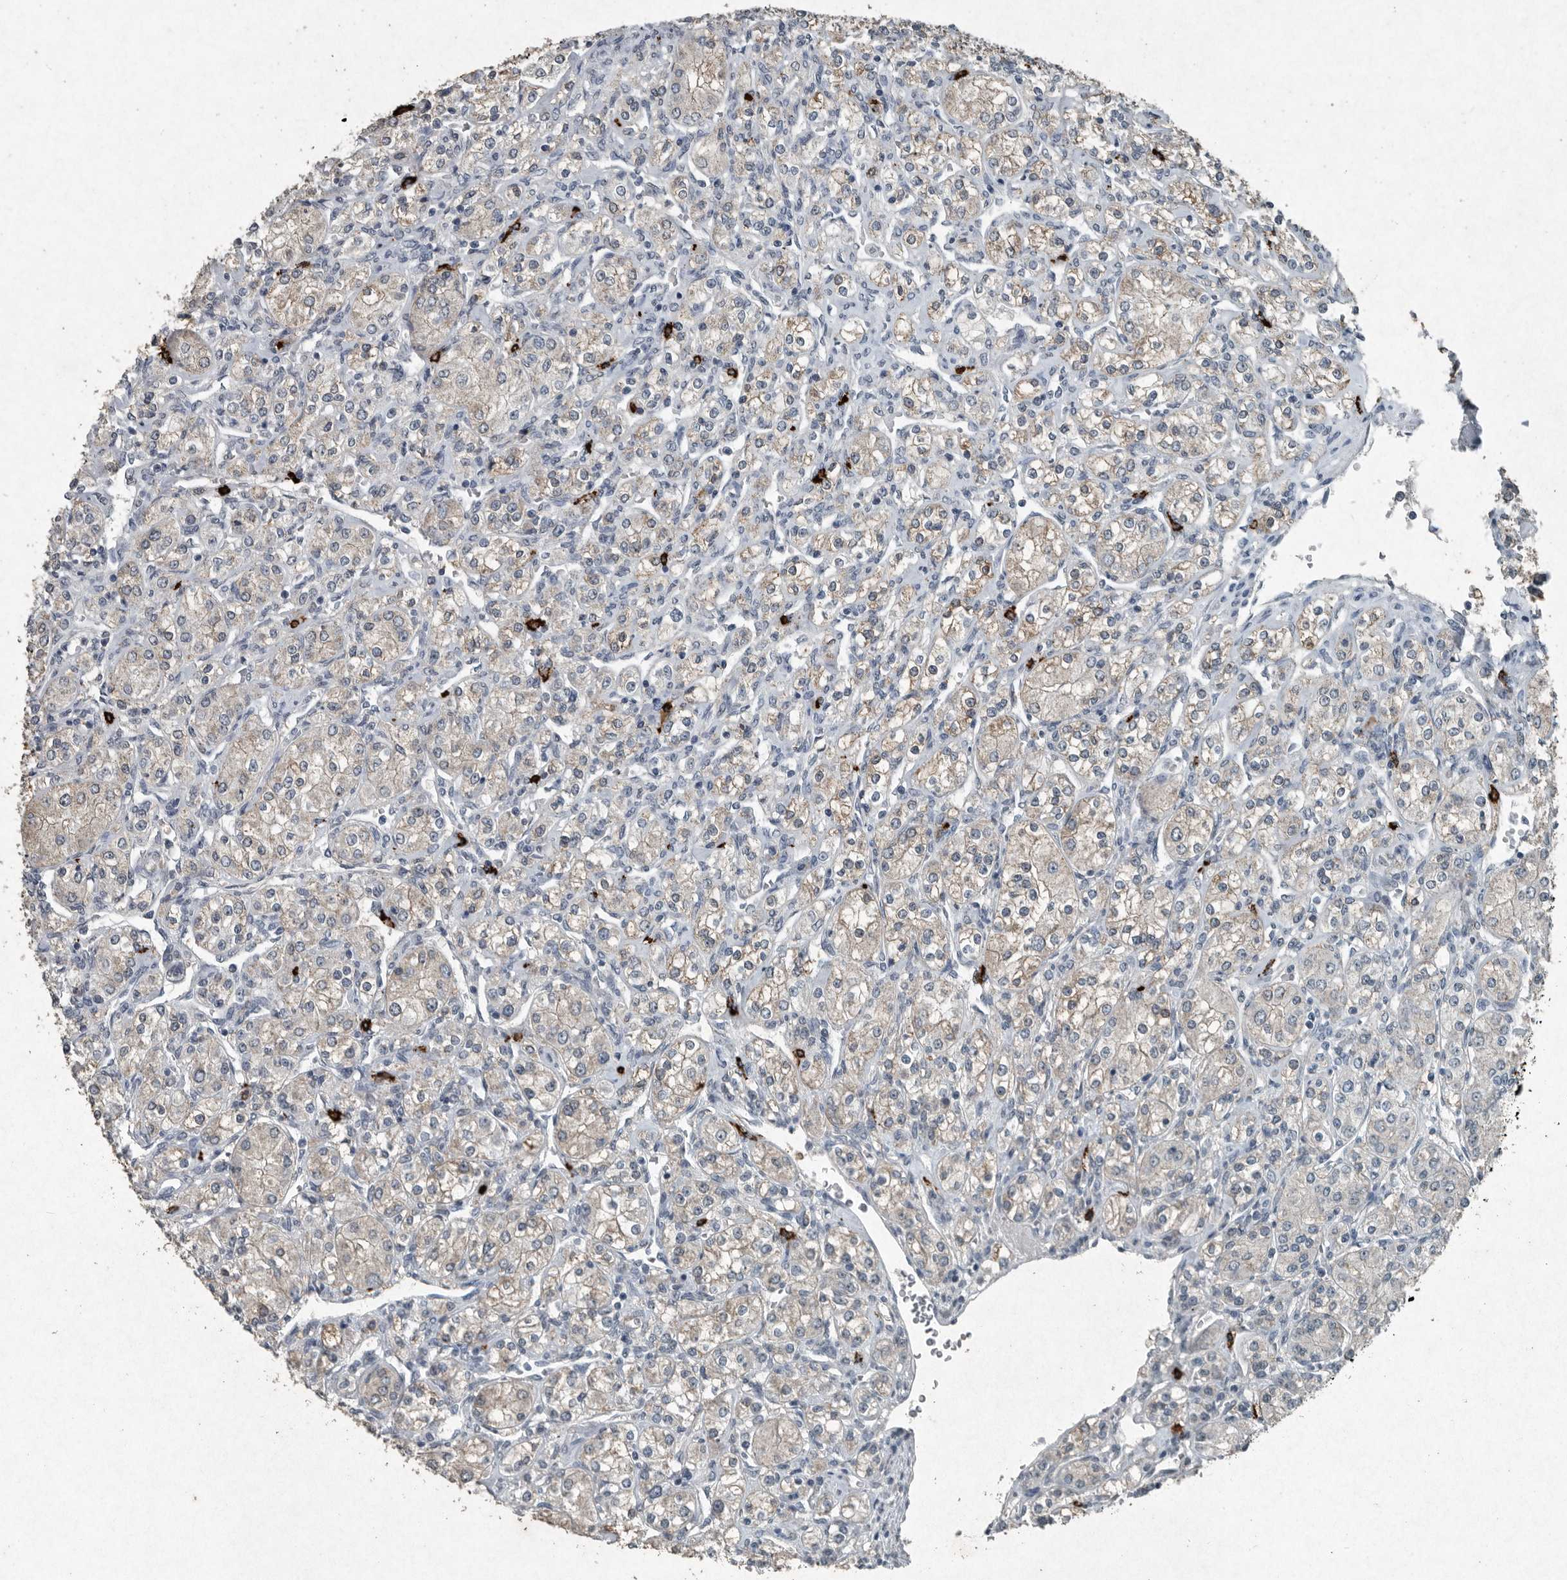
{"staining": {"intensity": "weak", "quantity": "25%-75%", "location": "cytoplasmic/membranous"}, "tissue": "renal cancer", "cell_type": "Tumor cells", "image_type": "cancer", "snomed": [{"axis": "morphology", "description": "Adenocarcinoma, NOS"}, {"axis": "topography", "description": "Kidney"}], "caption": "This image displays adenocarcinoma (renal) stained with immunohistochemistry (IHC) to label a protein in brown. The cytoplasmic/membranous of tumor cells show weak positivity for the protein. Nuclei are counter-stained blue.", "gene": "IL20", "patient": {"sex": "male", "age": 77}}